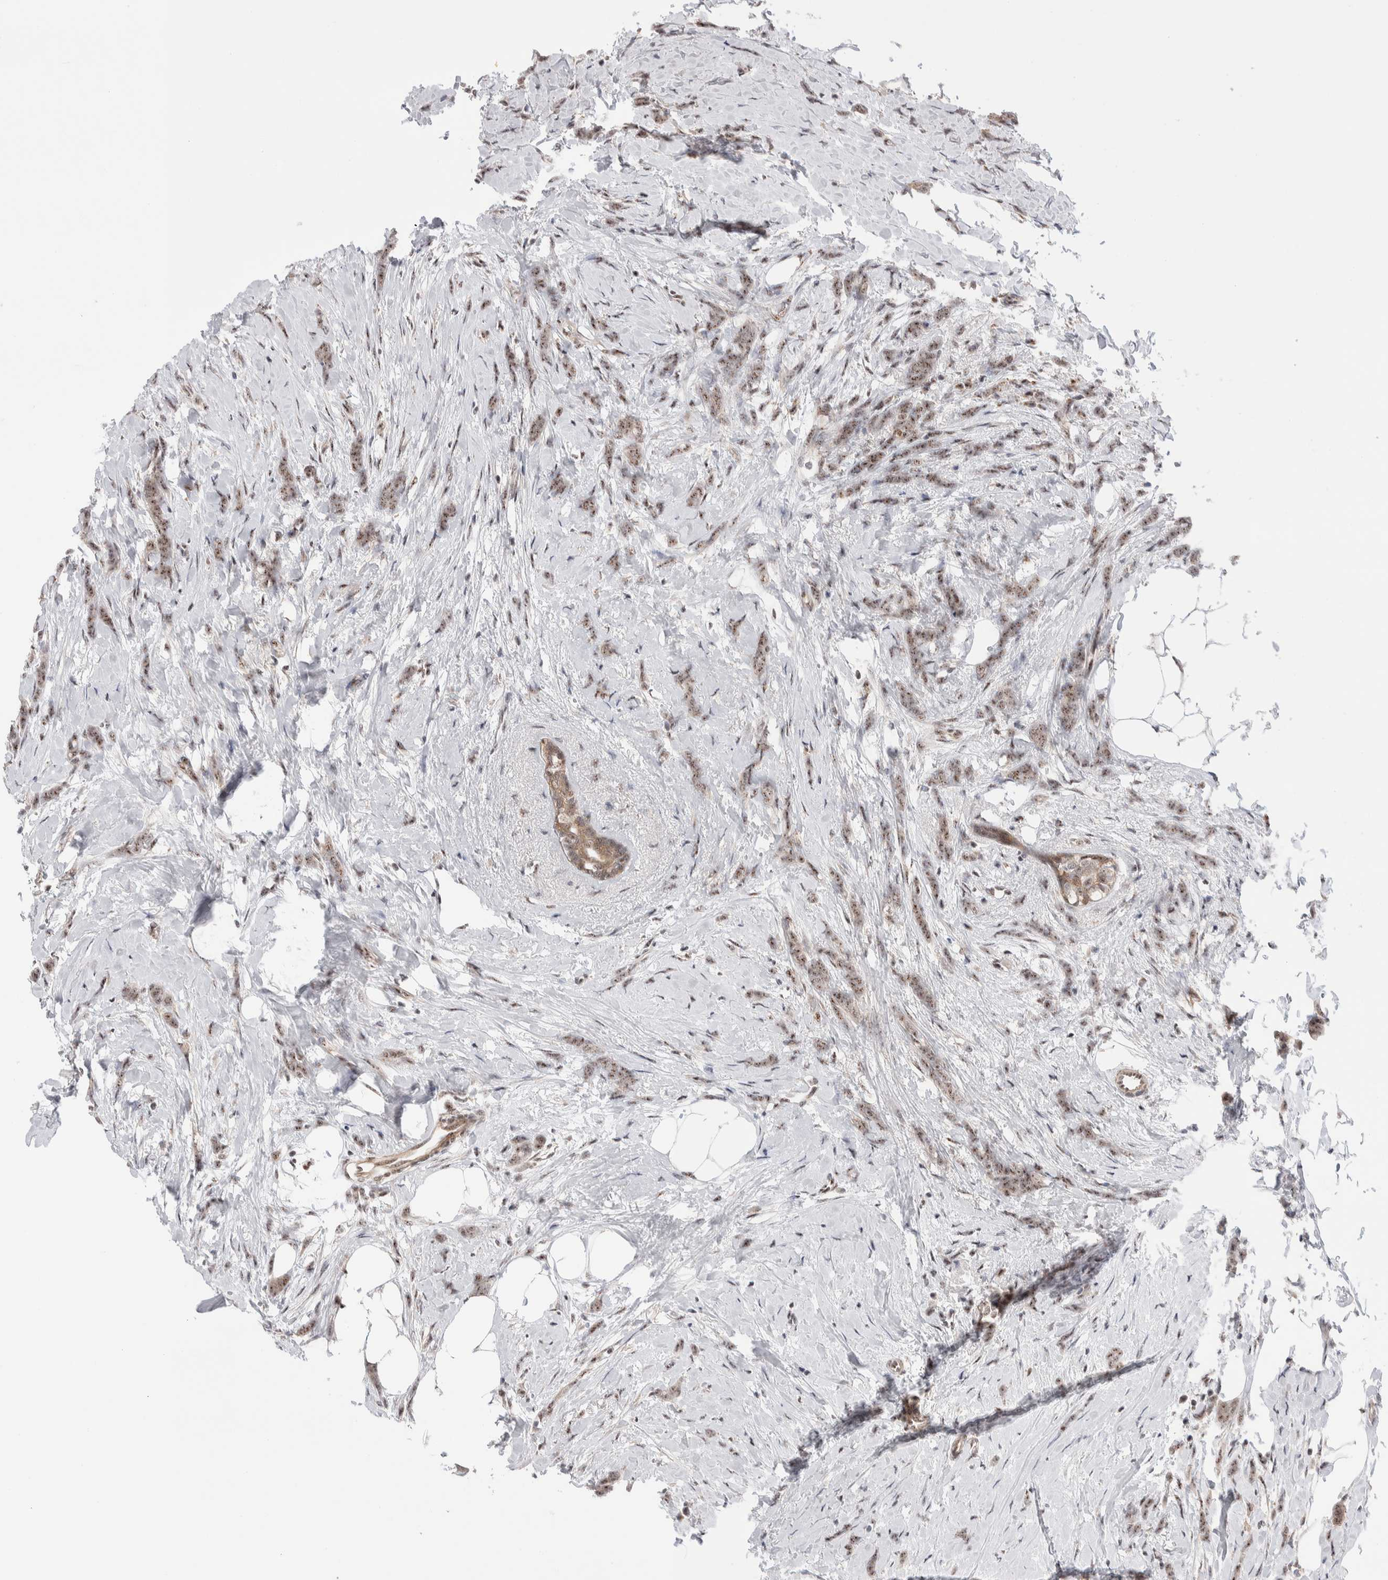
{"staining": {"intensity": "moderate", "quantity": ">75%", "location": "nuclear"}, "tissue": "breast cancer", "cell_type": "Tumor cells", "image_type": "cancer", "snomed": [{"axis": "morphology", "description": "Lobular carcinoma, in situ"}, {"axis": "morphology", "description": "Lobular carcinoma"}, {"axis": "topography", "description": "Breast"}], "caption": "Breast lobular carcinoma stained with immunohistochemistry (IHC) reveals moderate nuclear positivity in approximately >75% of tumor cells.", "gene": "ZNF695", "patient": {"sex": "female", "age": 41}}